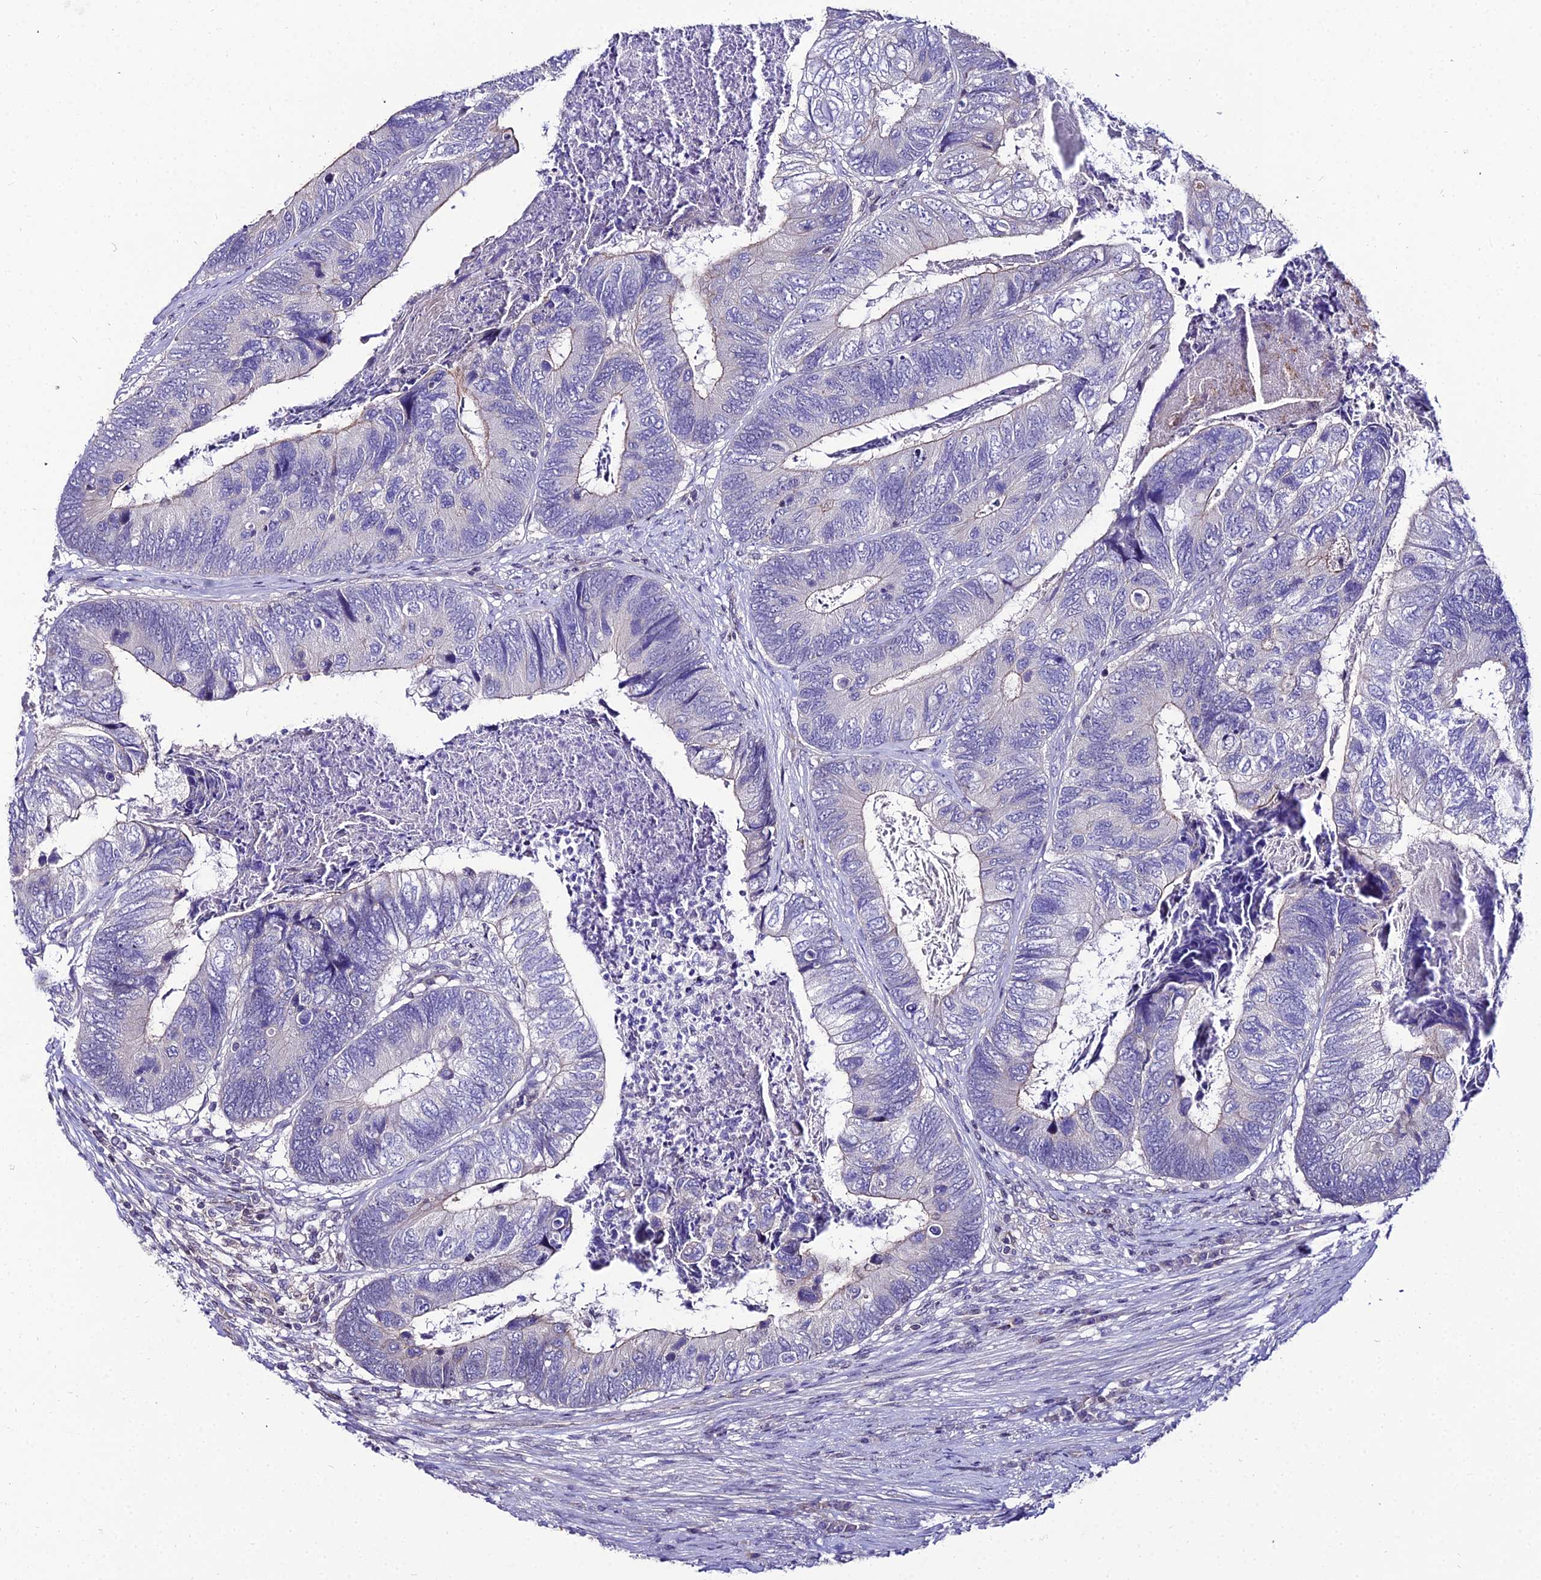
{"staining": {"intensity": "weak", "quantity": "<25%", "location": "cytoplasmic/membranous"}, "tissue": "colorectal cancer", "cell_type": "Tumor cells", "image_type": "cancer", "snomed": [{"axis": "morphology", "description": "Adenocarcinoma, NOS"}, {"axis": "topography", "description": "Colon"}], "caption": "Protein analysis of adenocarcinoma (colorectal) reveals no significant positivity in tumor cells.", "gene": "SHQ1", "patient": {"sex": "female", "age": 67}}